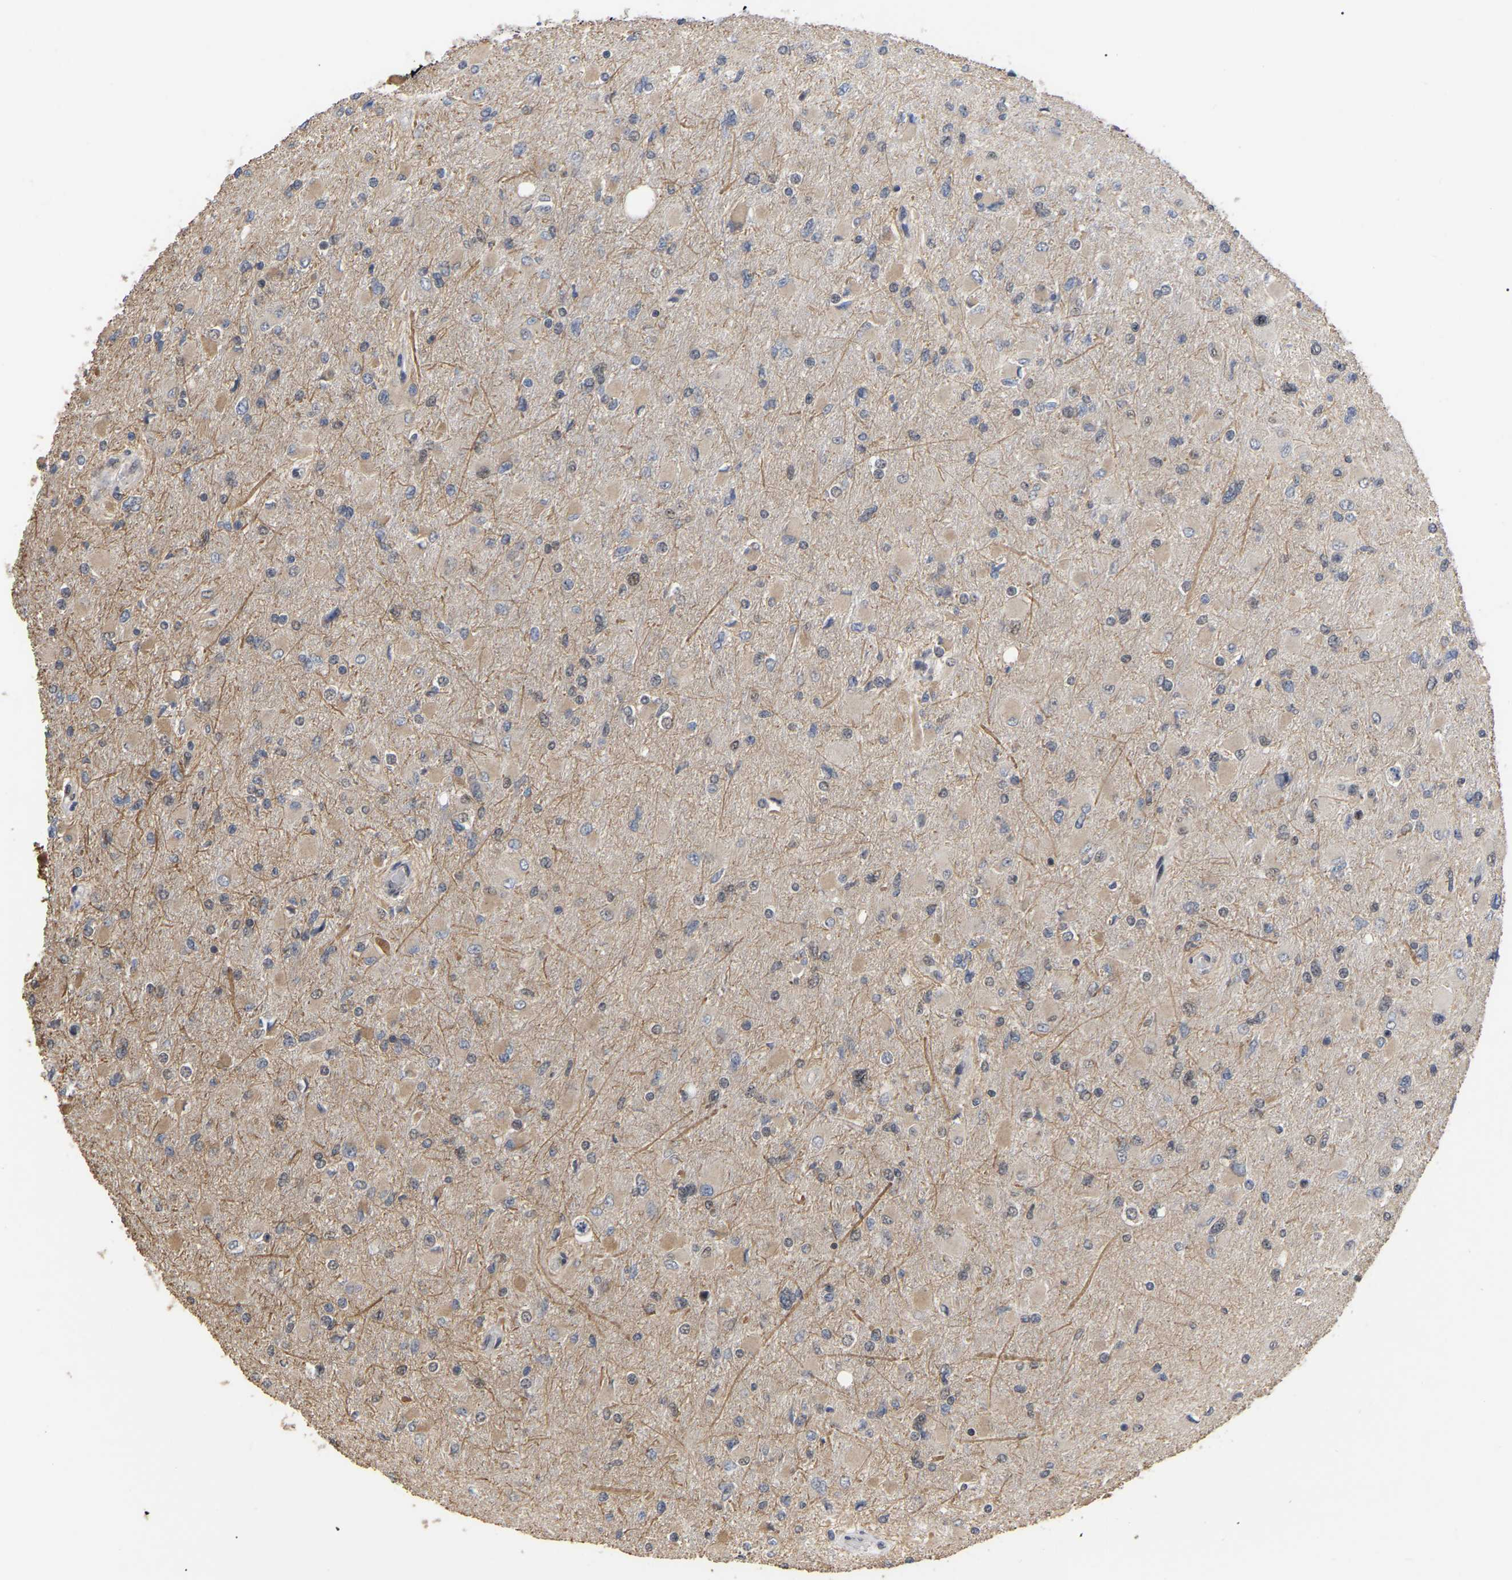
{"staining": {"intensity": "weak", "quantity": "25%-75%", "location": "cytoplasmic/membranous"}, "tissue": "glioma", "cell_type": "Tumor cells", "image_type": "cancer", "snomed": [{"axis": "morphology", "description": "Glioma, malignant, High grade"}, {"axis": "topography", "description": "Cerebral cortex"}], "caption": "Immunohistochemistry of glioma demonstrates low levels of weak cytoplasmic/membranous staining in approximately 25%-75% of tumor cells. Using DAB (3,3'-diaminobenzidine) (brown) and hematoxylin (blue) stains, captured at high magnification using brightfield microscopy.", "gene": "JAZF1", "patient": {"sex": "female", "age": 36}}